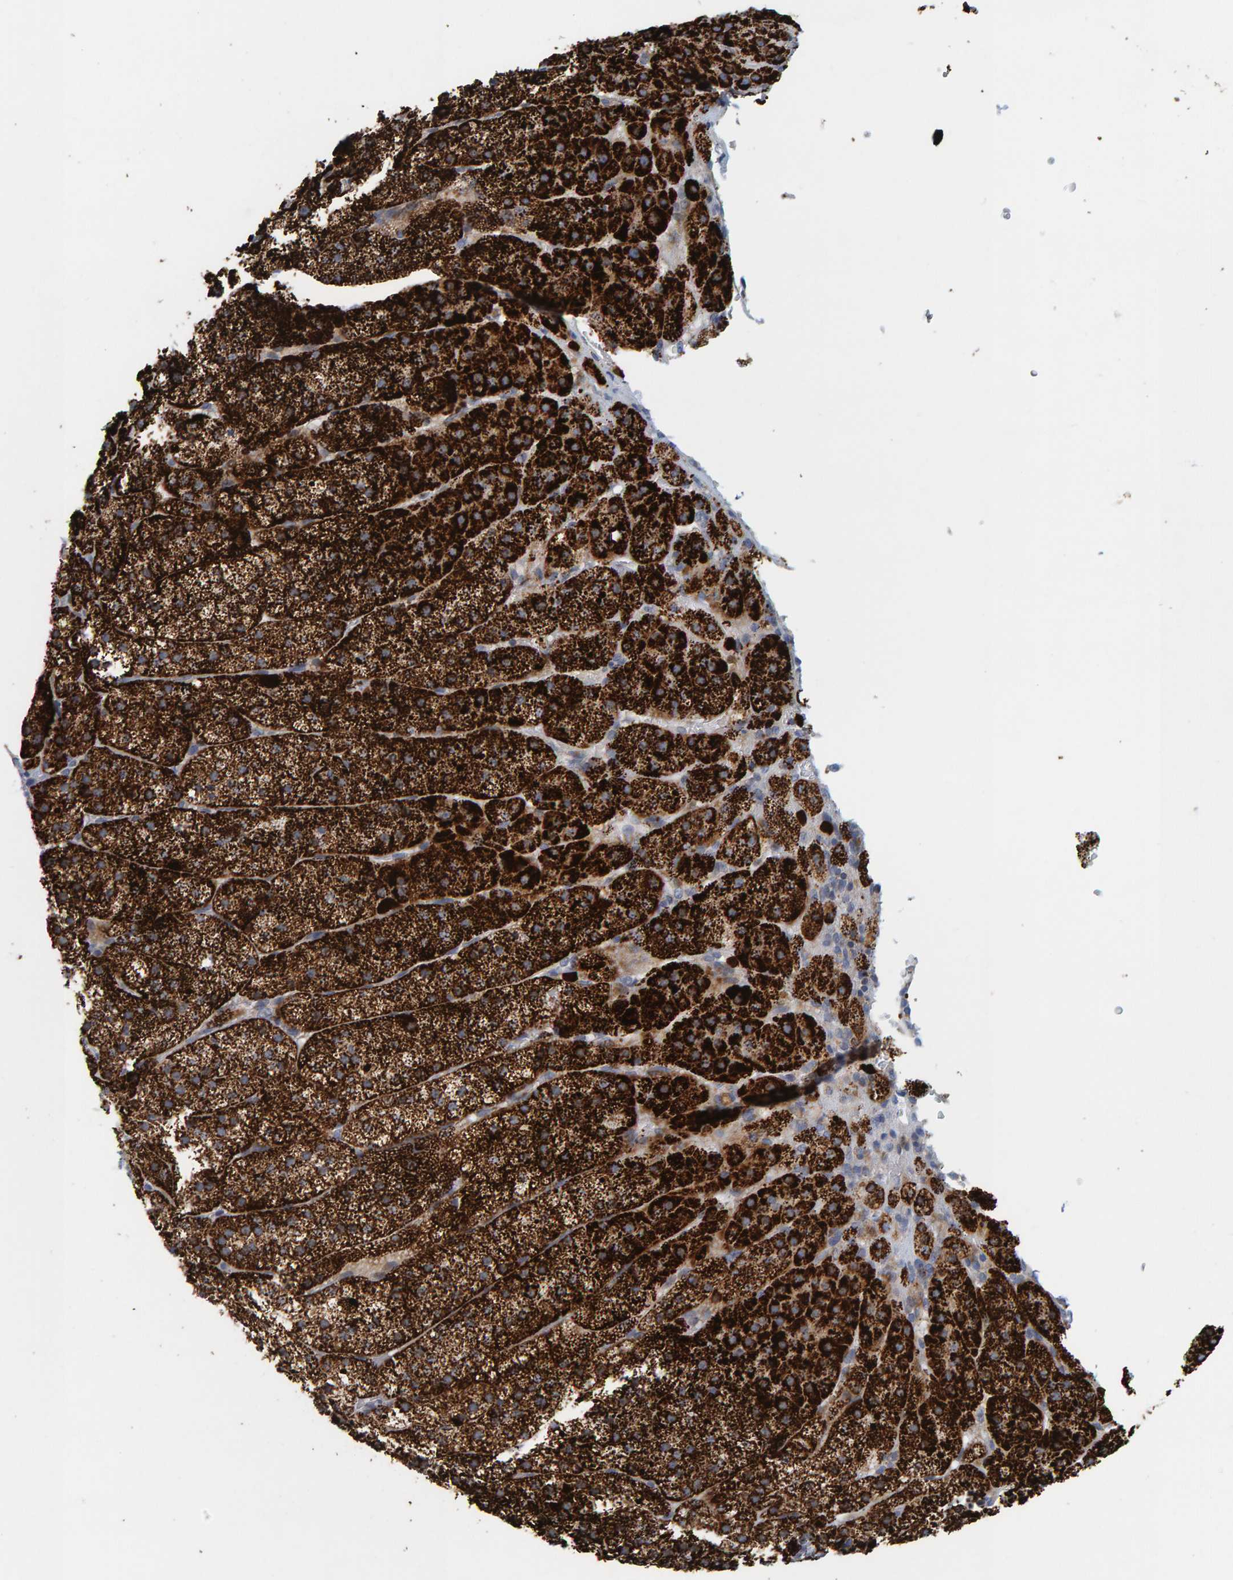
{"staining": {"intensity": "strong", "quantity": ">75%", "location": "cytoplasmic/membranous"}, "tissue": "adrenal gland", "cell_type": "Glandular cells", "image_type": "normal", "snomed": [{"axis": "morphology", "description": "Normal tissue, NOS"}, {"axis": "topography", "description": "Adrenal gland"}], "caption": "Unremarkable adrenal gland was stained to show a protein in brown. There is high levels of strong cytoplasmic/membranous expression in about >75% of glandular cells.", "gene": "B9D1", "patient": {"sex": "female", "age": 44}}